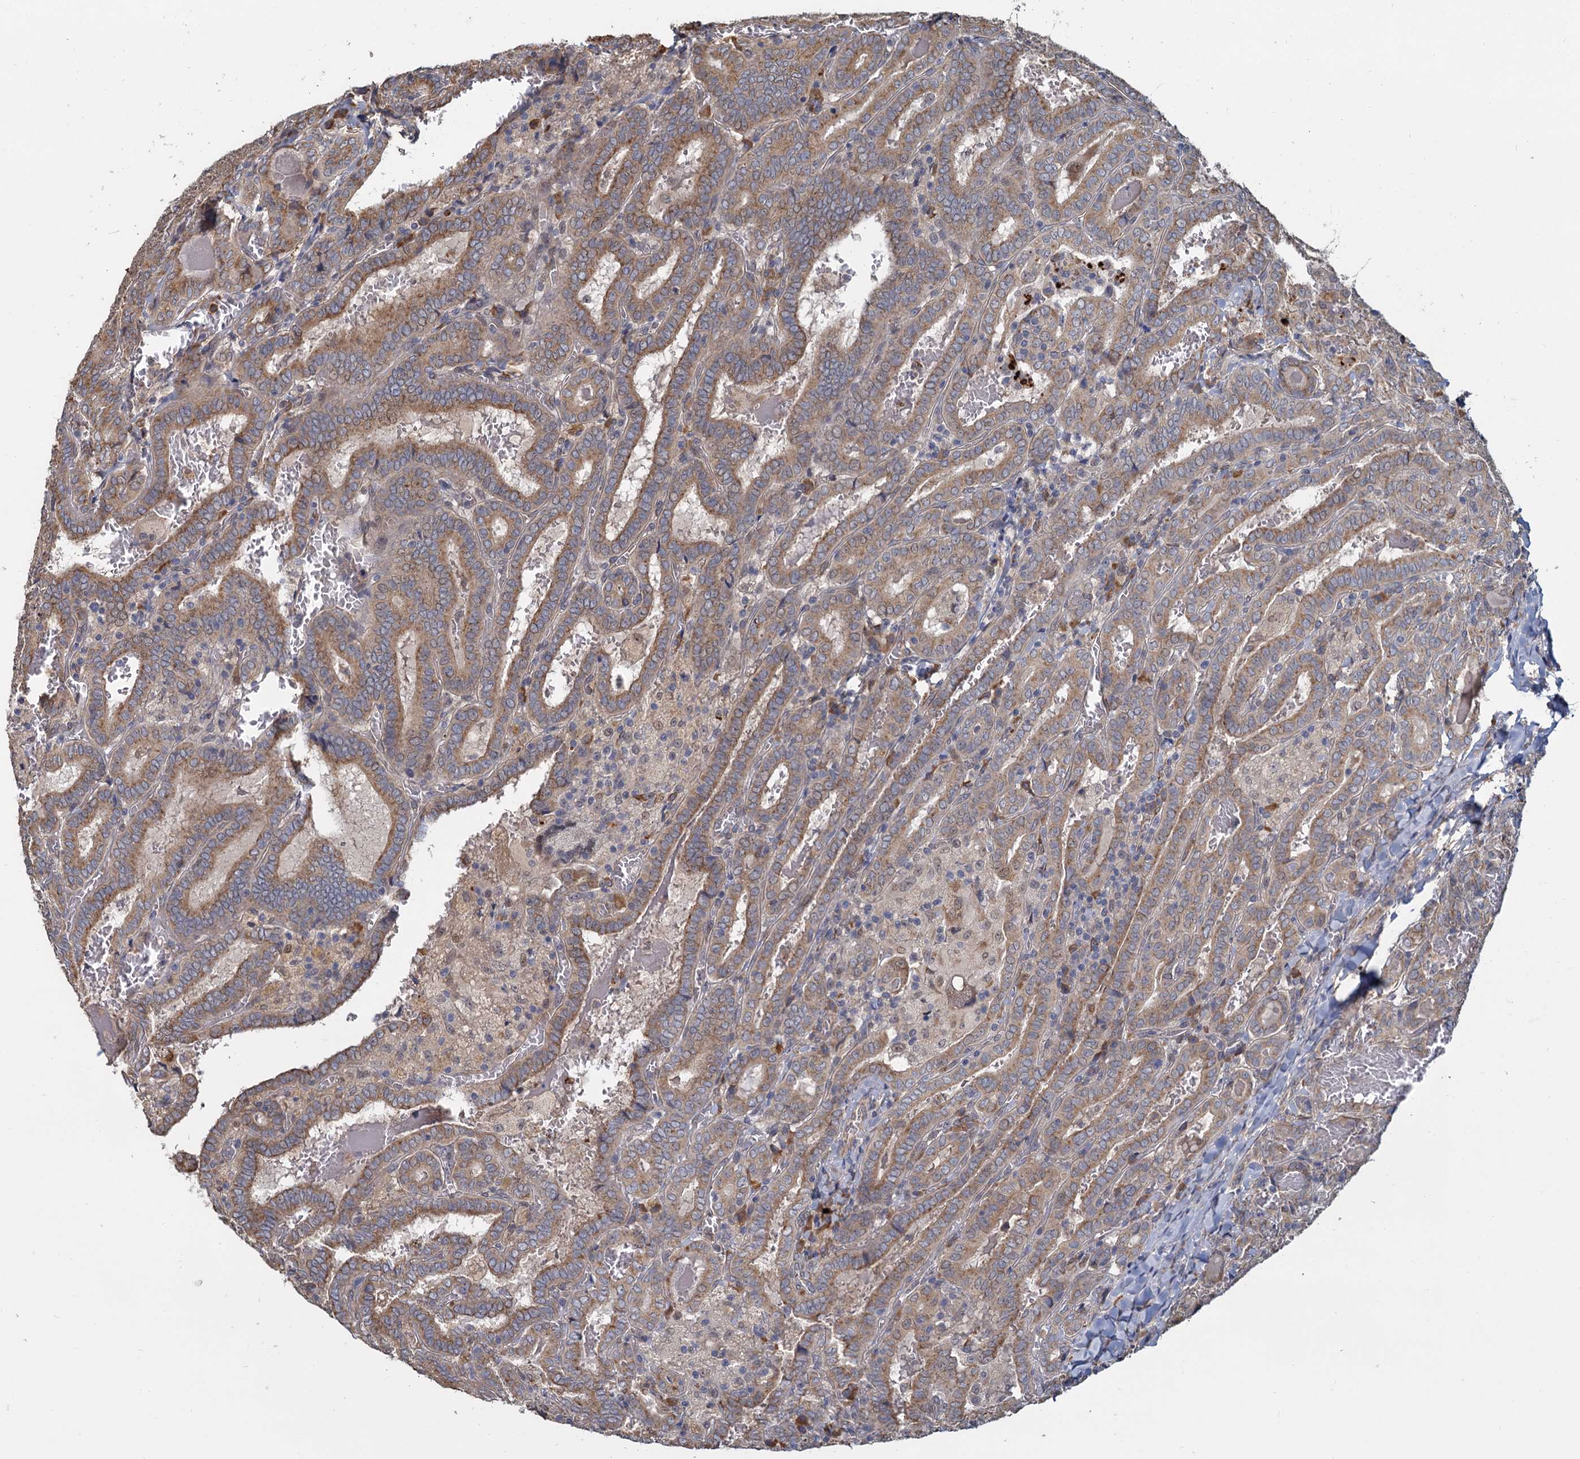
{"staining": {"intensity": "moderate", "quantity": ">75%", "location": "cytoplasmic/membranous"}, "tissue": "thyroid cancer", "cell_type": "Tumor cells", "image_type": "cancer", "snomed": [{"axis": "morphology", "description": "Papillary adenocarcinoma, NOS"}, {"axis": "topography", "description": "Thyroid gland"}], "caption": "Human thyroid cancer stained for a protein (brown) displays moderate cytoplasmic/membranous positive expression in approximately >75% of tumor cells.", "gene": "LRRC51", "patient": {"sex": "female", "age": 72}}